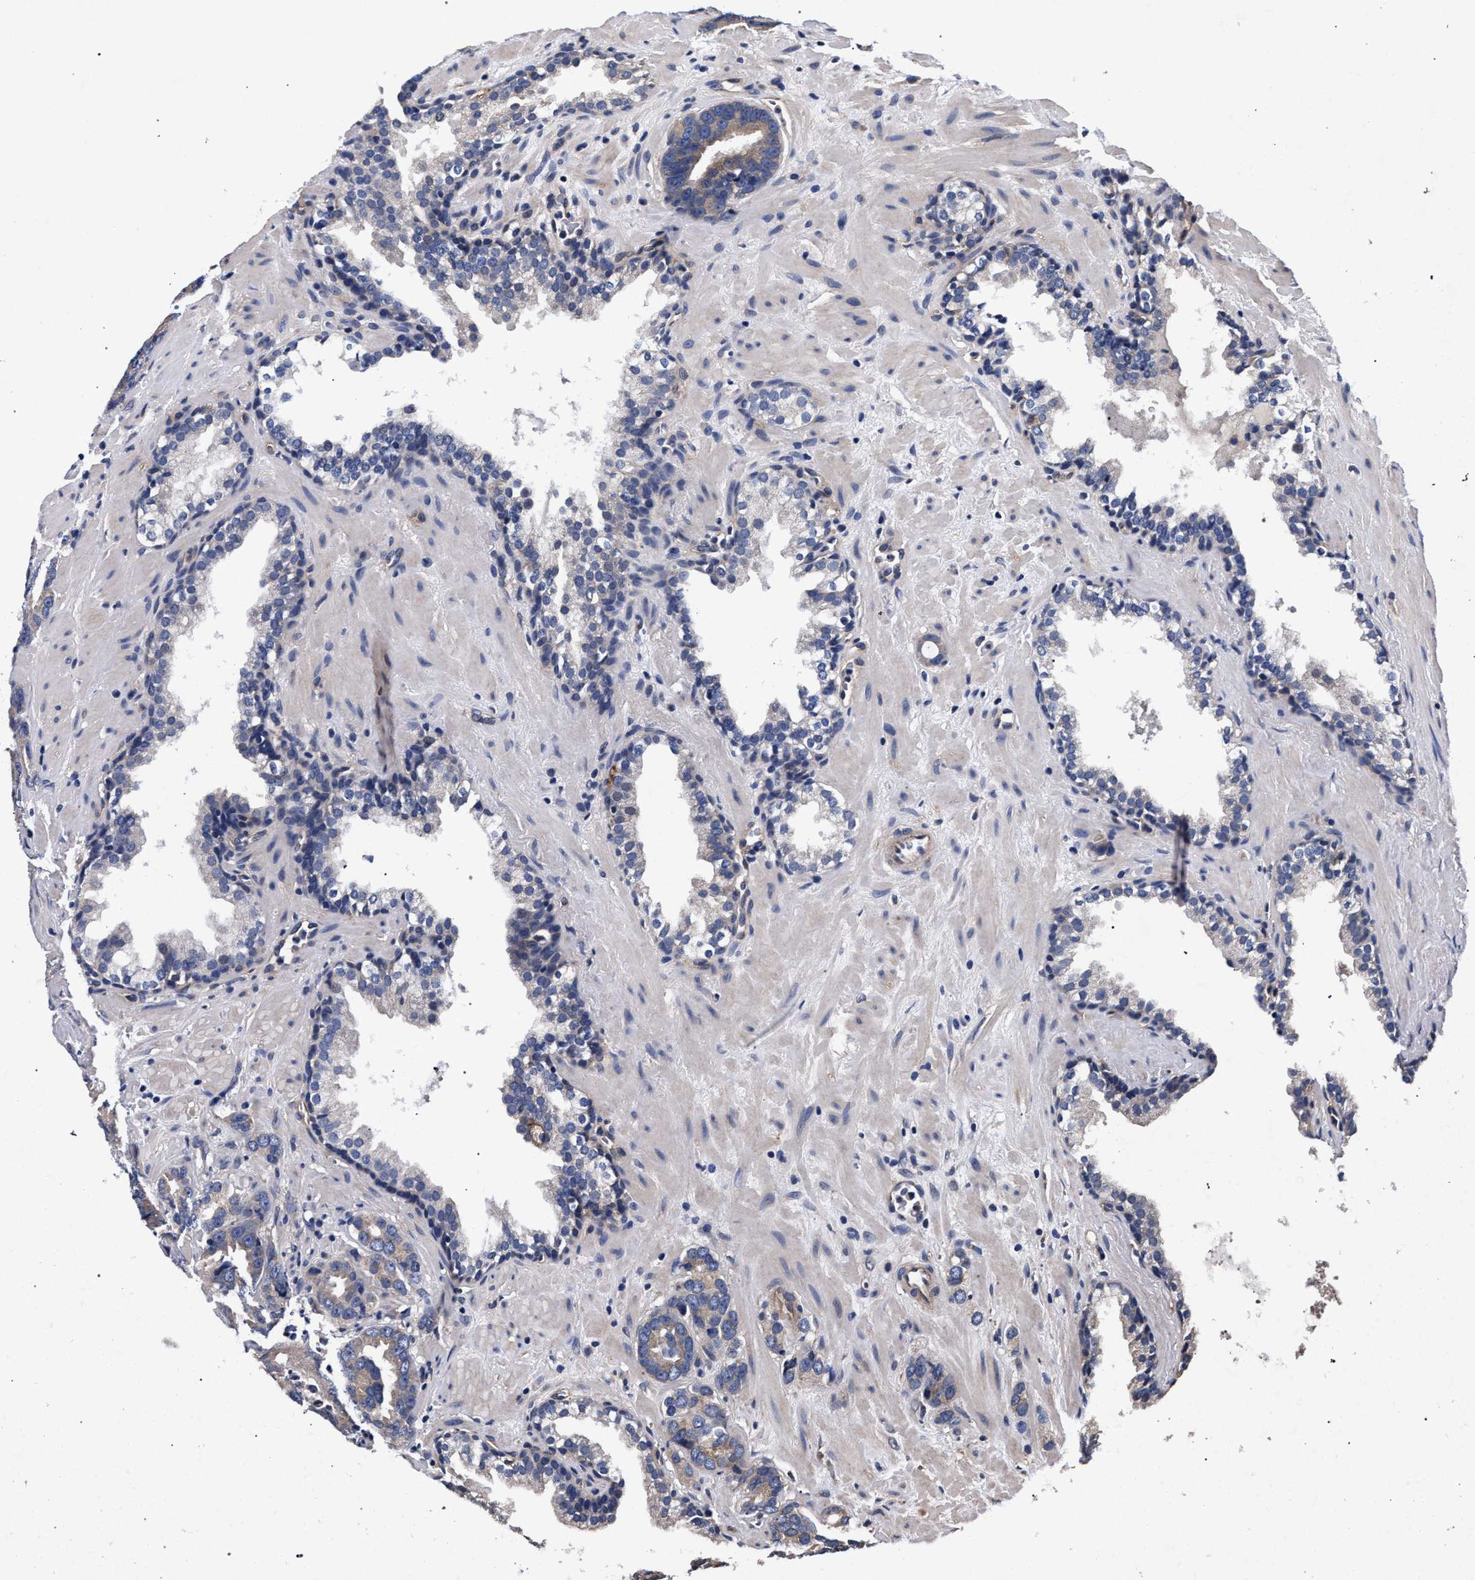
{"staining": {"intensity": "weak", "quantity": "25%-75%", "location": "cytoplasmic/membranous"}, "tissue": "prostate cancer", "cell_type": "Tumor cells", "image_type": "cancer", "snomed": [{"axis": "morphology", "description": "Adenocarcinoma, Low grade"}, {"axis": "topography", "description": "Prostate"}], "caption": "Approximately 25%-75% of tumor cells in prostate low-grade adenocarcinoma reveal weak cytoplasmic/membranous protein staining as visualized by brown immunohistochemical staining.", "gene": "CFAP95", "patient": {"sex": "male", "age": 59}}